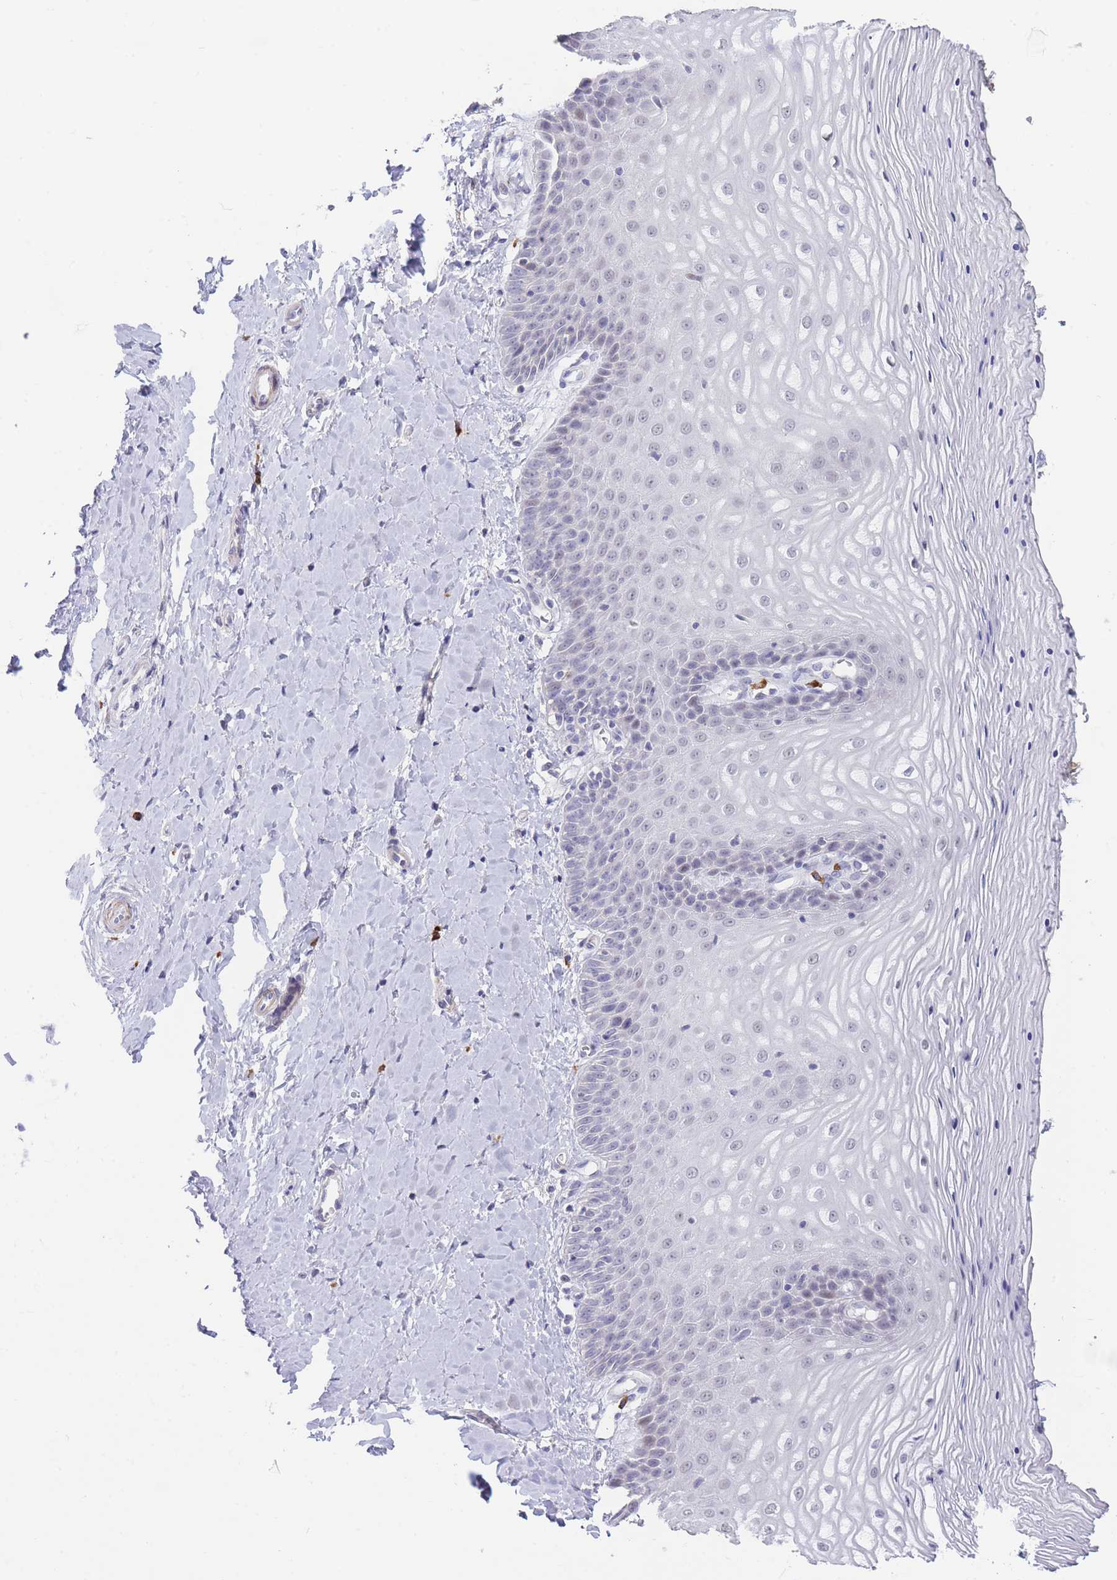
{"staining": {"intensity": "negative", "quantity": "none", "location": "none"}, "tissue": "vagina", "cell_type": "Squamous epithelial cells", "image_type": "normal", "snomed": [{"axis": "morphology", "description": "Normal tissue, NOS"}, {"axis": "topography", "description": "Vagina"}], "caption": "DAB (3,3'-diaminobenzidine) immunohistochemical staining of benign human vagina shows no significant positivity in squamous epithelial cells. The staining is performed using DAB brown chromogen with nuclei counter-stained in using hematoxylin.", "gene": "ASAP3", "patient": {"sex": "female", "age": 65}}